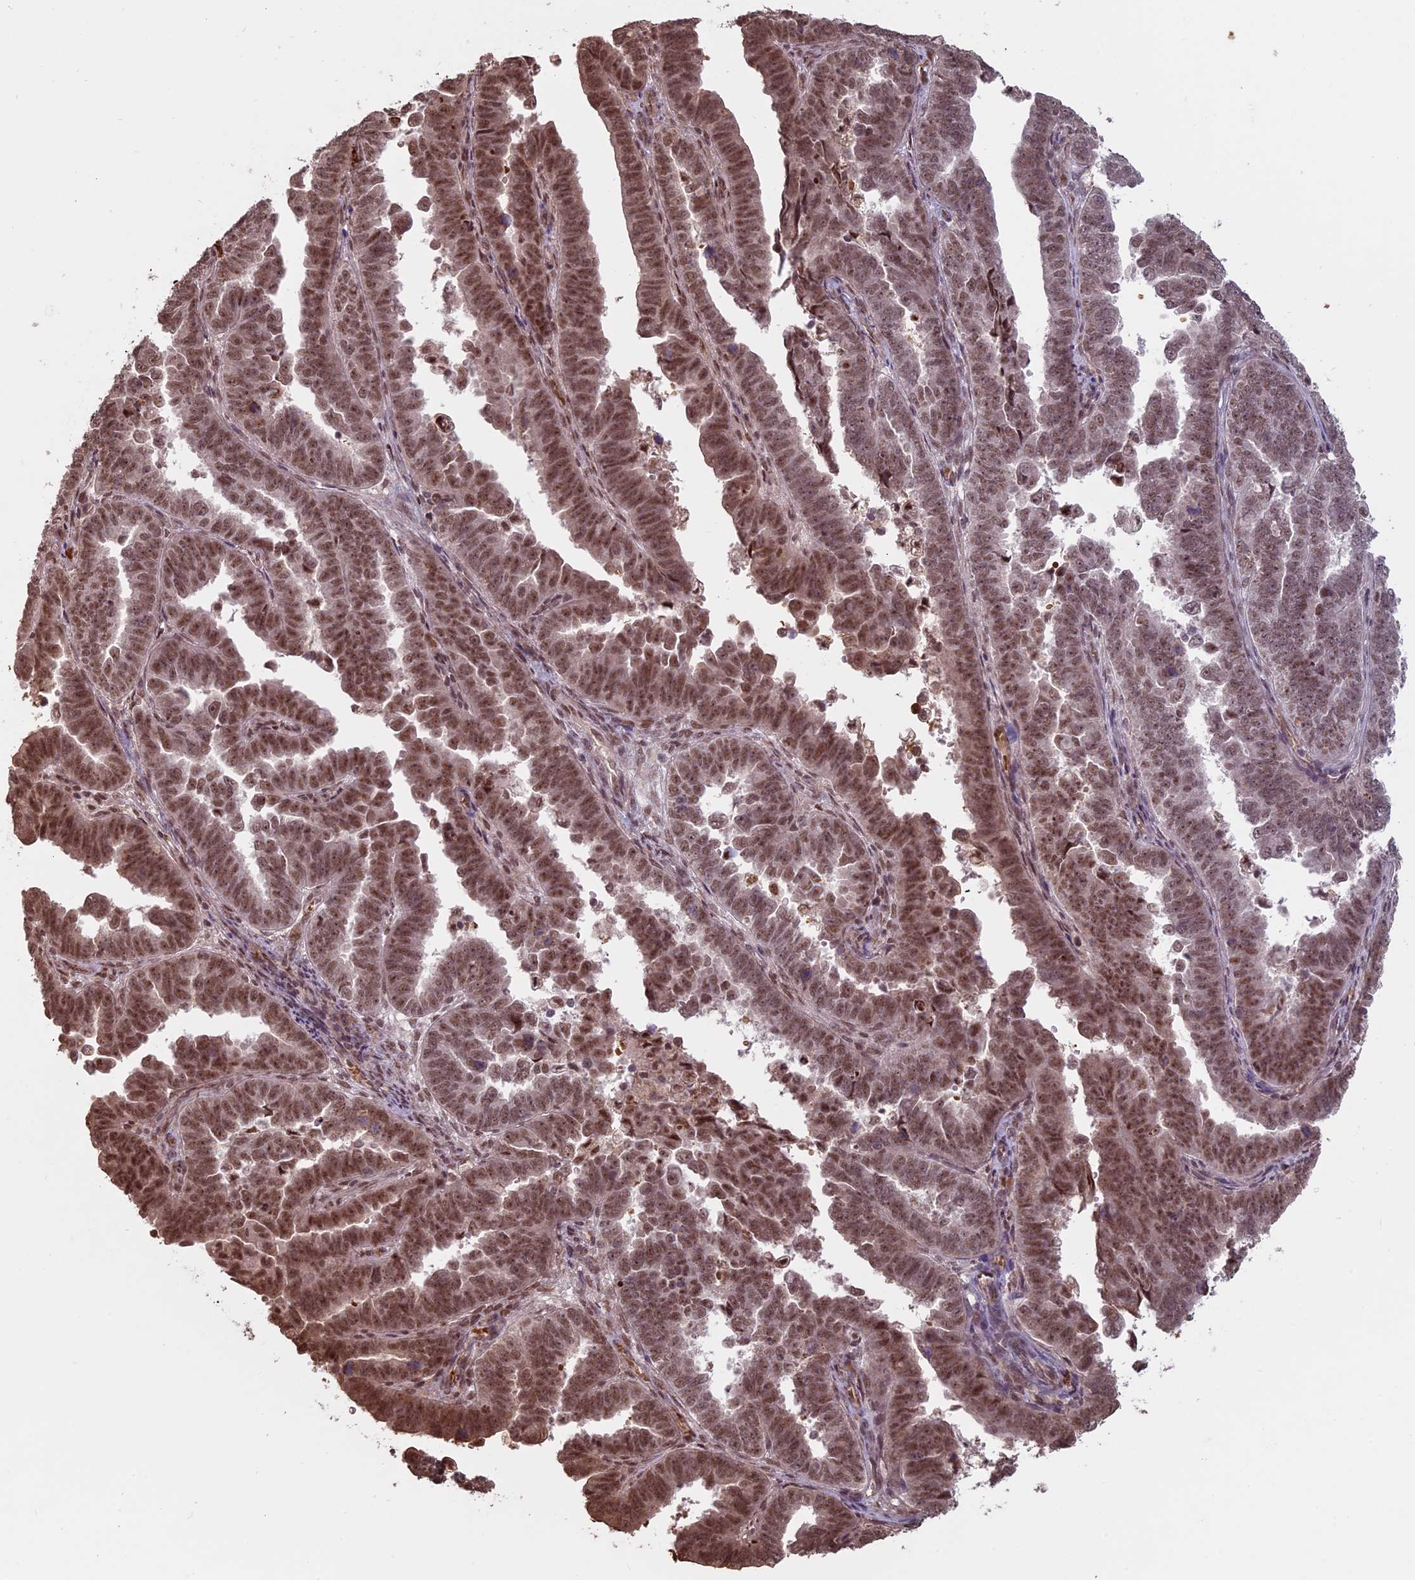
{"staining": {"intensity": "moderate", "quantity": ">75%", "location": "nuclear"}, "tissue": "endometrial cancer", "cell_type": "Tumor cells", "image_type": "cancer", "snomed": [{"axis": "morphology", "description": "Adenocarcinoma, NOS"}, {"axis": "topography", "description": "Endometrium"}], "caption": "Immunohistochemical staining of adenocarcinoma (endometrial) exhibits medium levels of moderate nuclear staining in about >75% of tumor cells.", "gene": "MFAP1", "patient": {"sex": "female", "age": 75}}